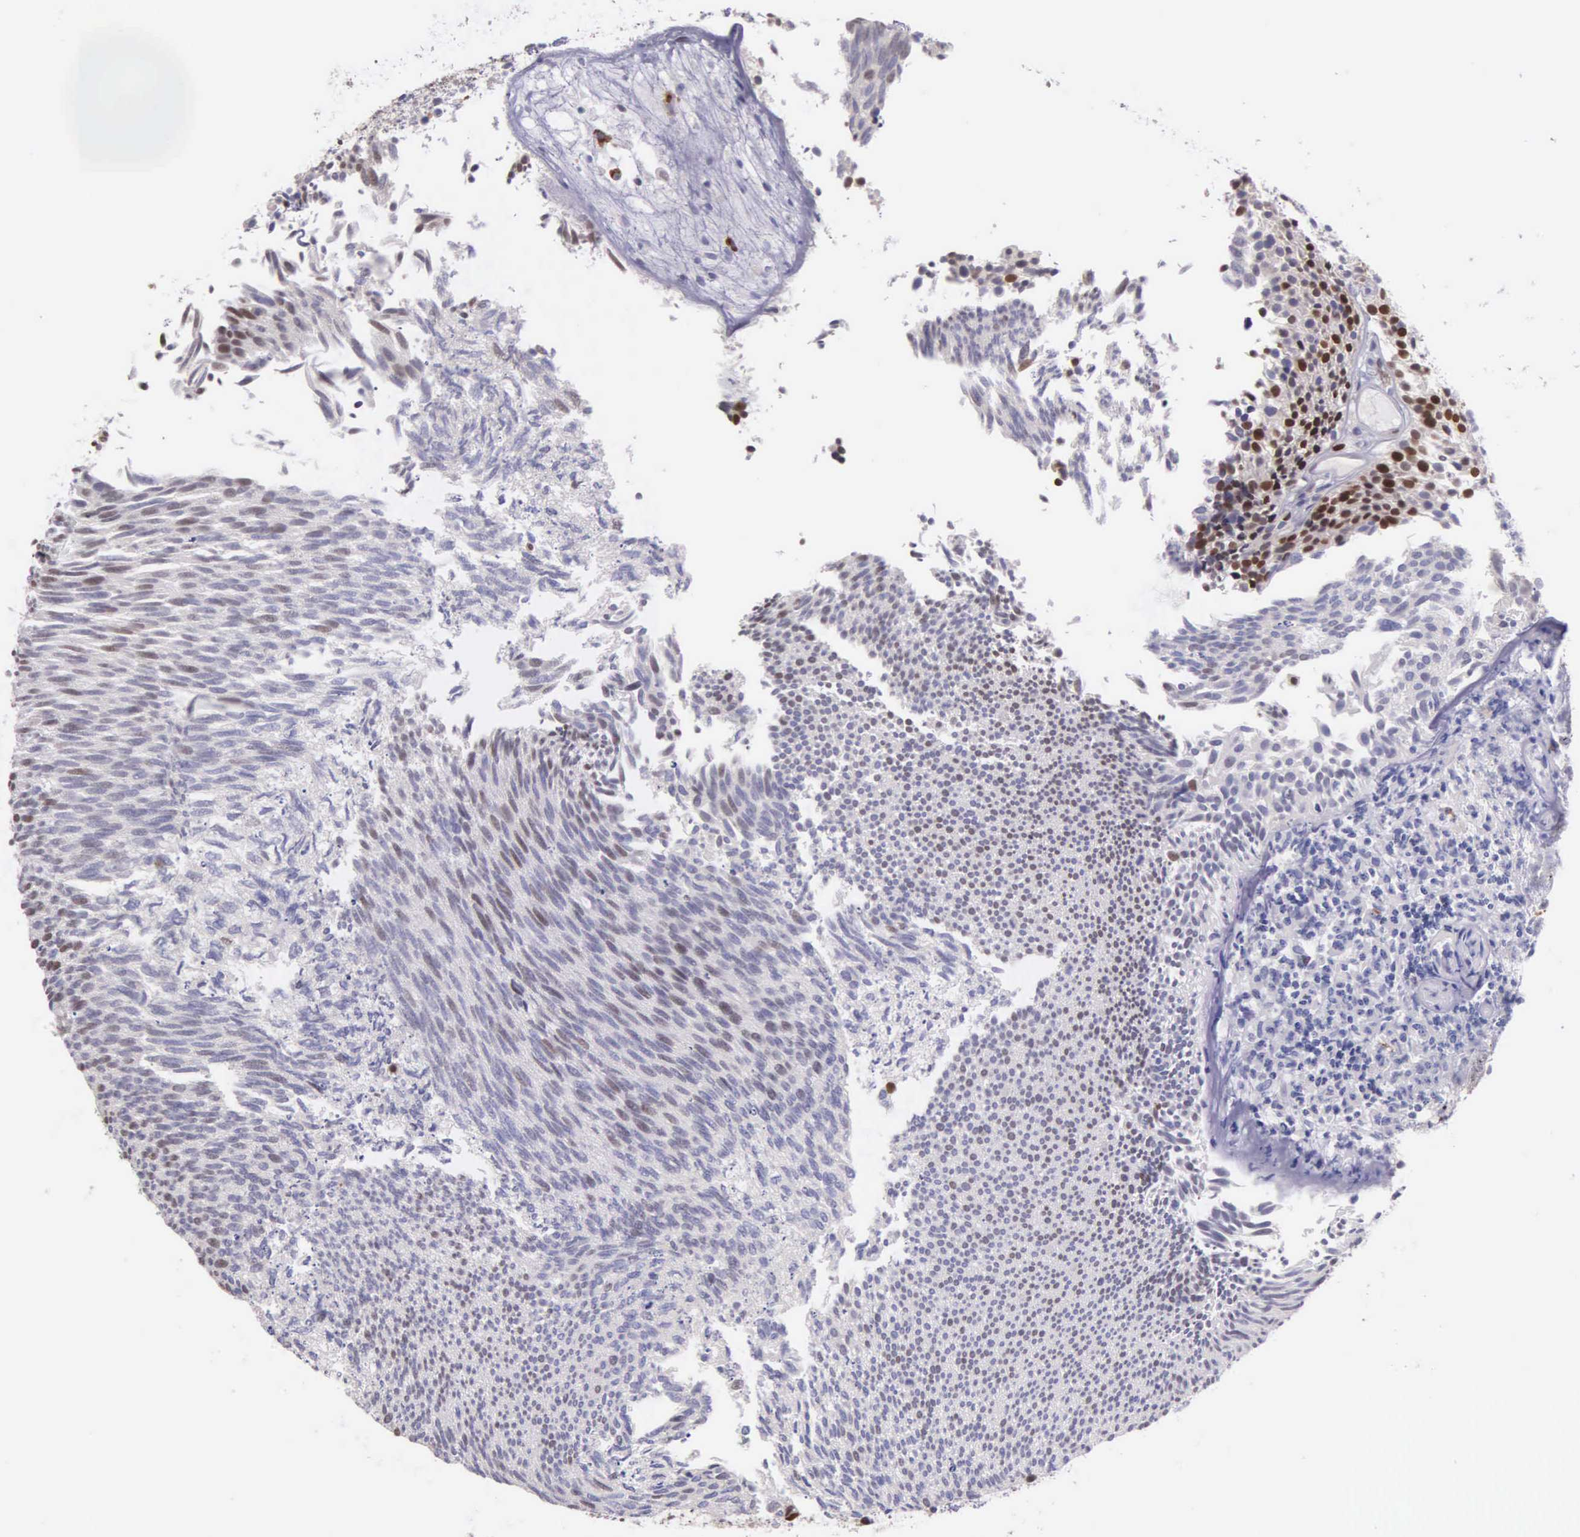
{"staining": {"intensity": "strong", "quantity": "25%-75%", "location": "nuclear"}, "tissue": "urothelial cancer", "cell_type": "Tumor cells", "image_type": "cancer", "snomed": [{"axis": "morphology", "description": "Urothelial carcinoma, Low grade"}, {"axis": "topography", "description": "Urinary bladder"}], "caption": "IHC photomicrograph of urothelial cancer stained for a protein (brown), which shows high levels of strong nuclear expression in about 25%-75% of tumor cells.", "gene": "MCM5", "patient": {"sex": "male", "age": 85}}